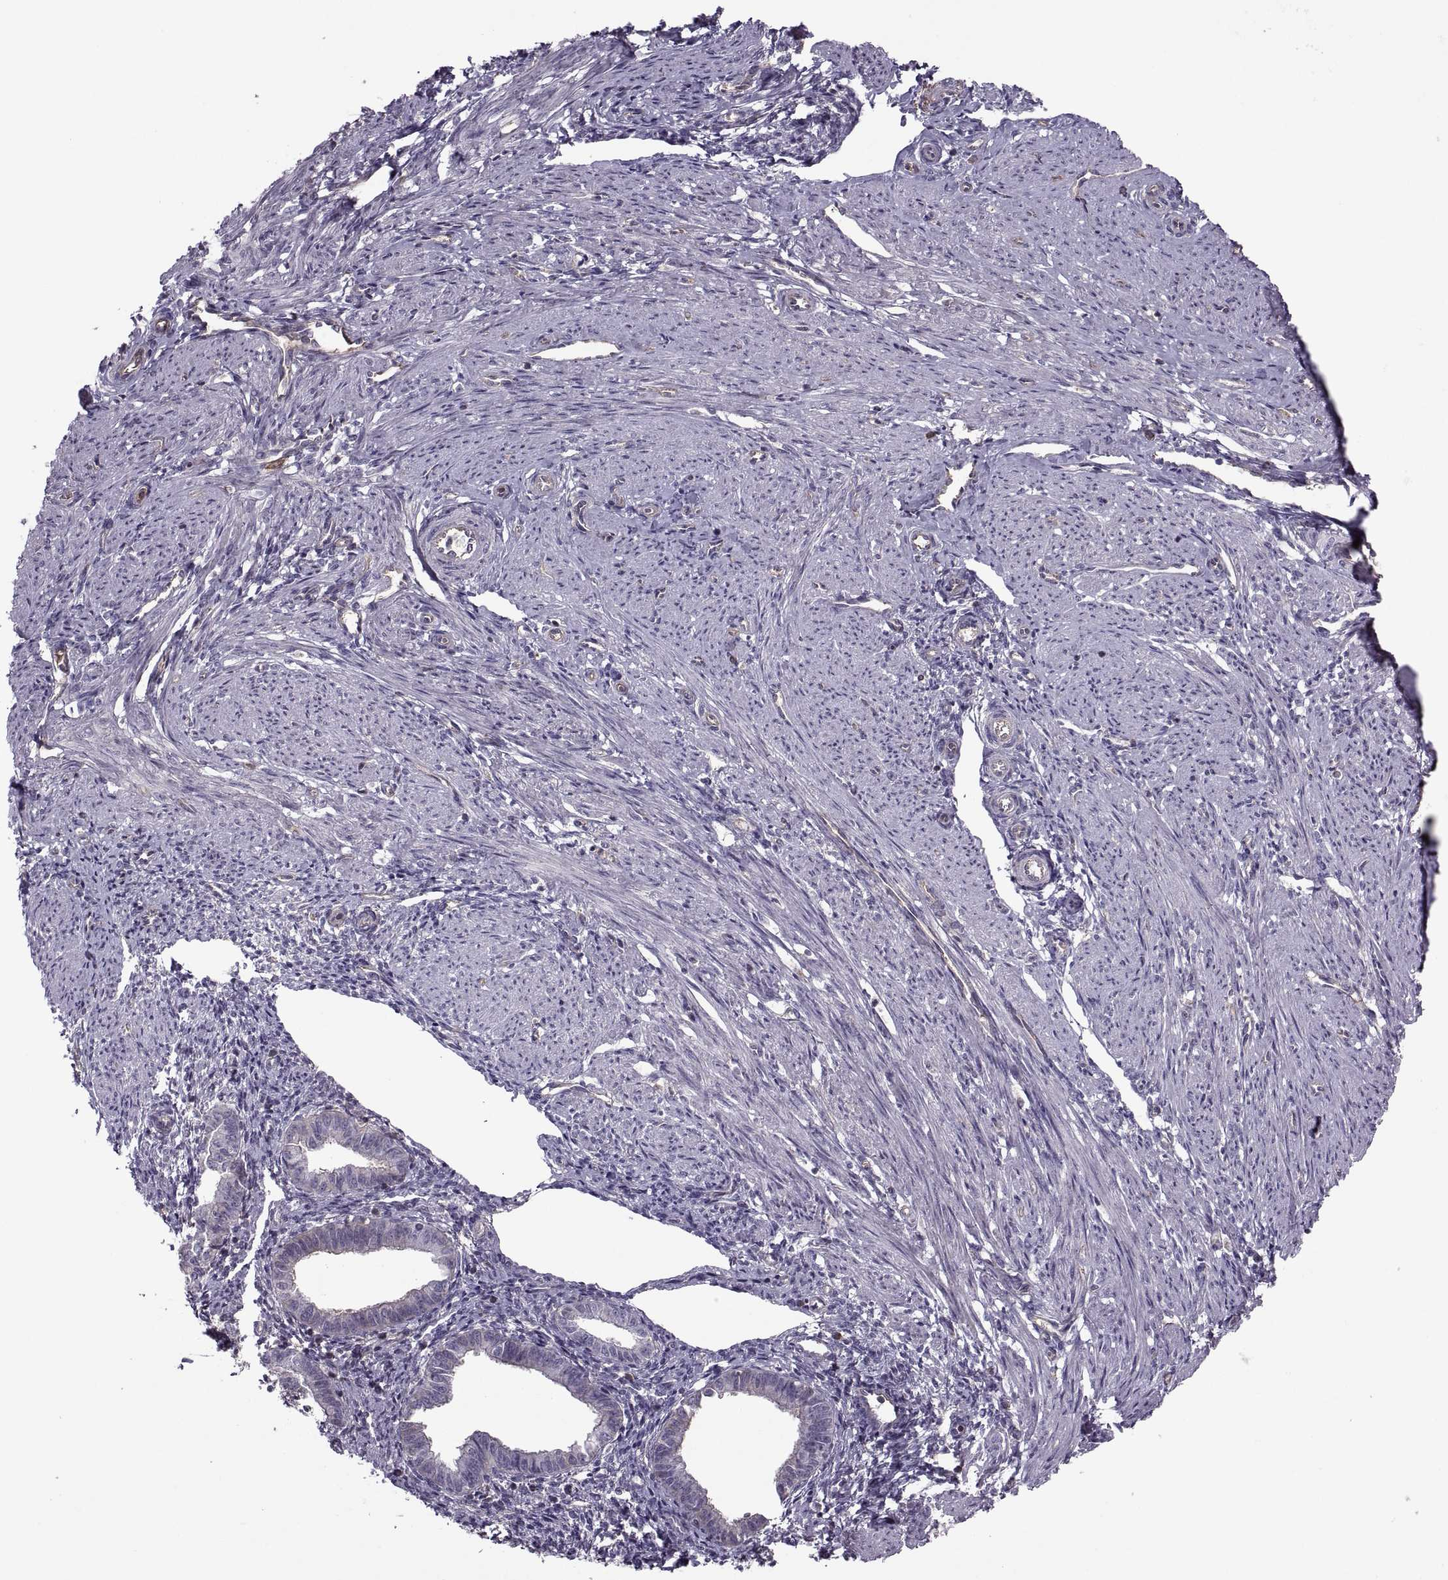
{"staining": {"intensity": "negative", "quantity": "none", "location": "none"}, "tissue": "endometrium", "cell_type": "Cells in endometrial stroma", "image_type": "normal", "snomed": [{"axis": "morphology", "description": "Normal tissue, NOS"}, {"axis": "topography", "description": "Endometrium"}], "caption": "Immunohistochemical staining of normal human endometrium shows no significant positivity in cells in endometrial stroma. The staining was performed using DAB (3,3'-diaminobenzidine) to visualize the protein expression in brown, while the nuclei were stained in blue with hematoxylin (Magnification: 20x).", "gene": "SLC2A14", "patient": {"sex": "female", "age": 37}}